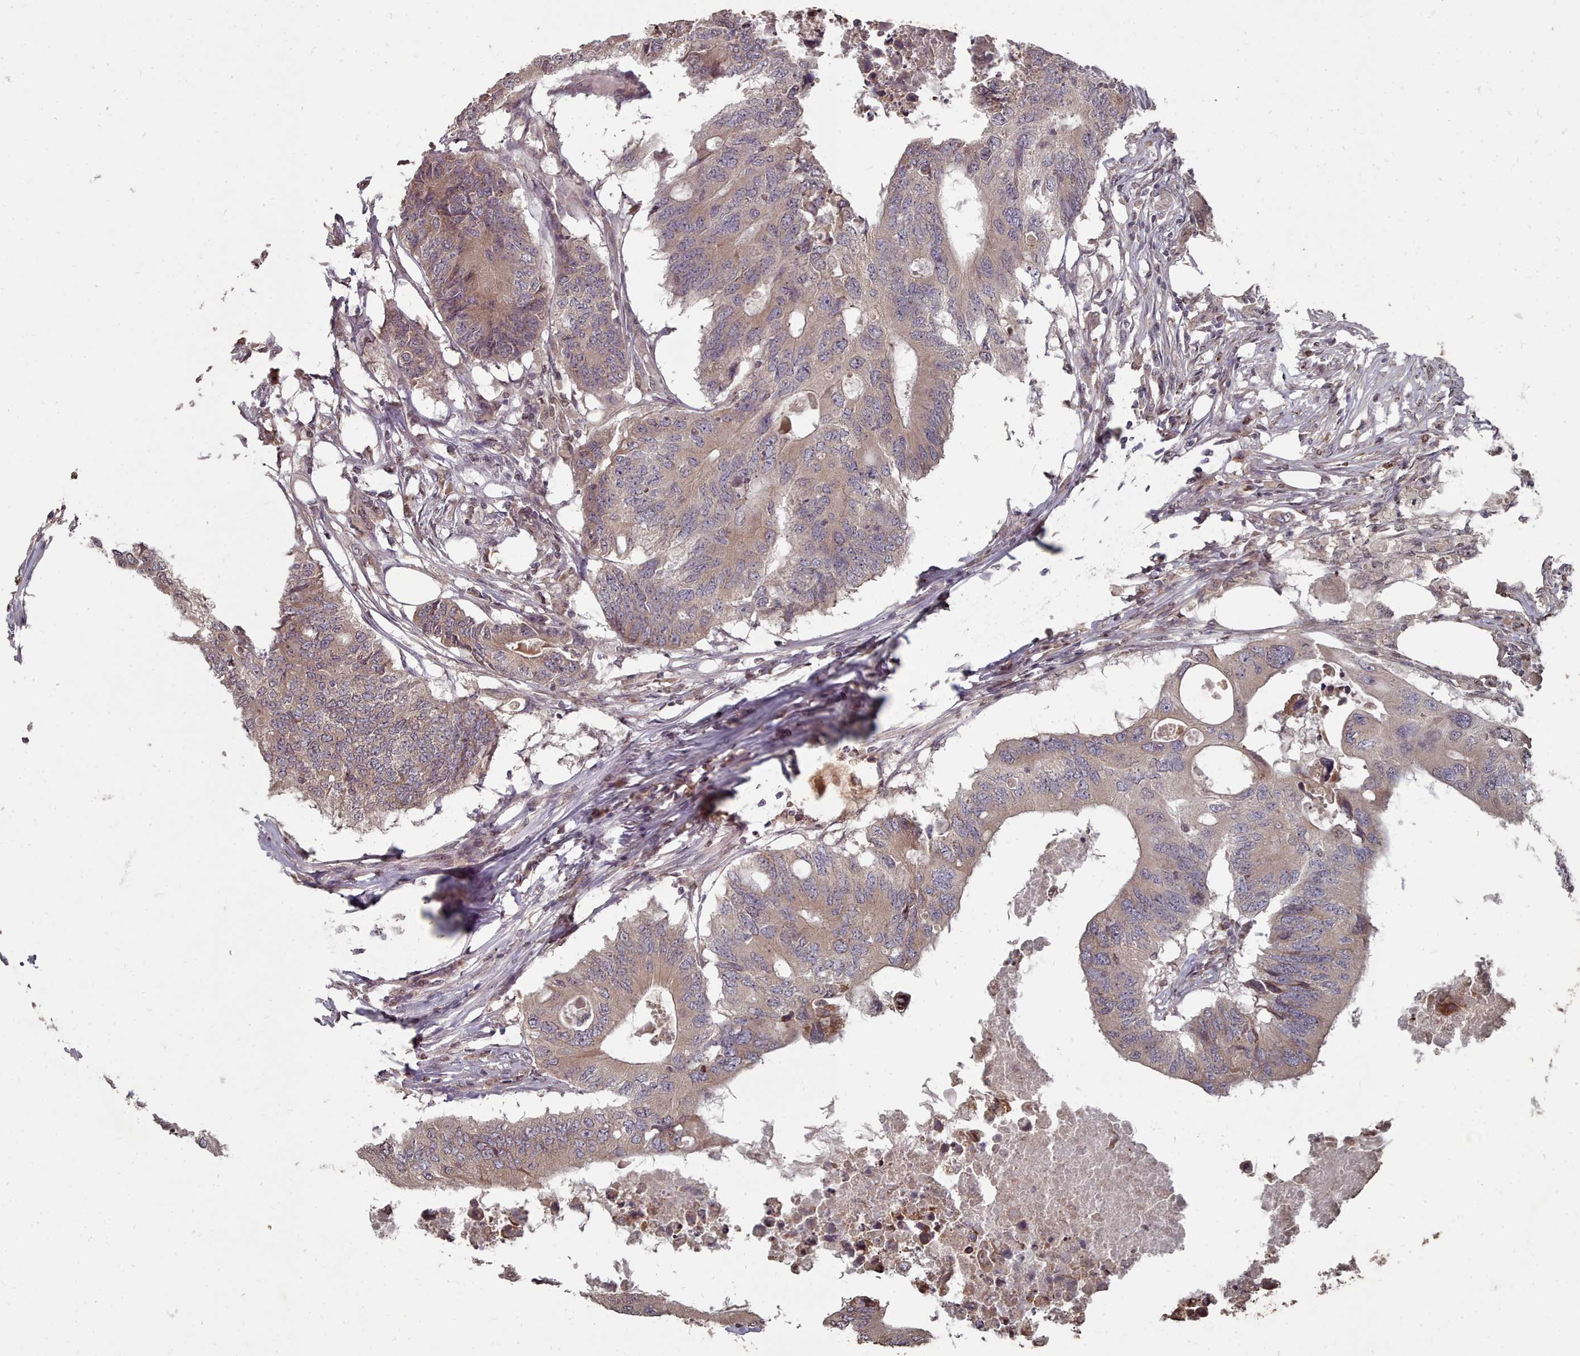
{"staining": {"intensity": "weak", "quantity": ">75%", "location": "cytoplasmic/membranous"}, "tissue": "colorectal cancer", "cell_type": "Tumor cells", "image_type": "cancer", "snomed": [{"axis": "morphology", "description": "Adenocarcinoma, NOS"}, {"axis": "topography", "description": "Colon"}], "caption": "Immunohistochemical staining of human colorectal adenocarcinoma reveals weak cytoplasmic/membranous protein staining in about >75% of tumor cells. The protein of interest is shown in brown color, while the nuclei are stained blue.", "gene": "ACKR3", "patient": {"sex": "male", "age": 71}}